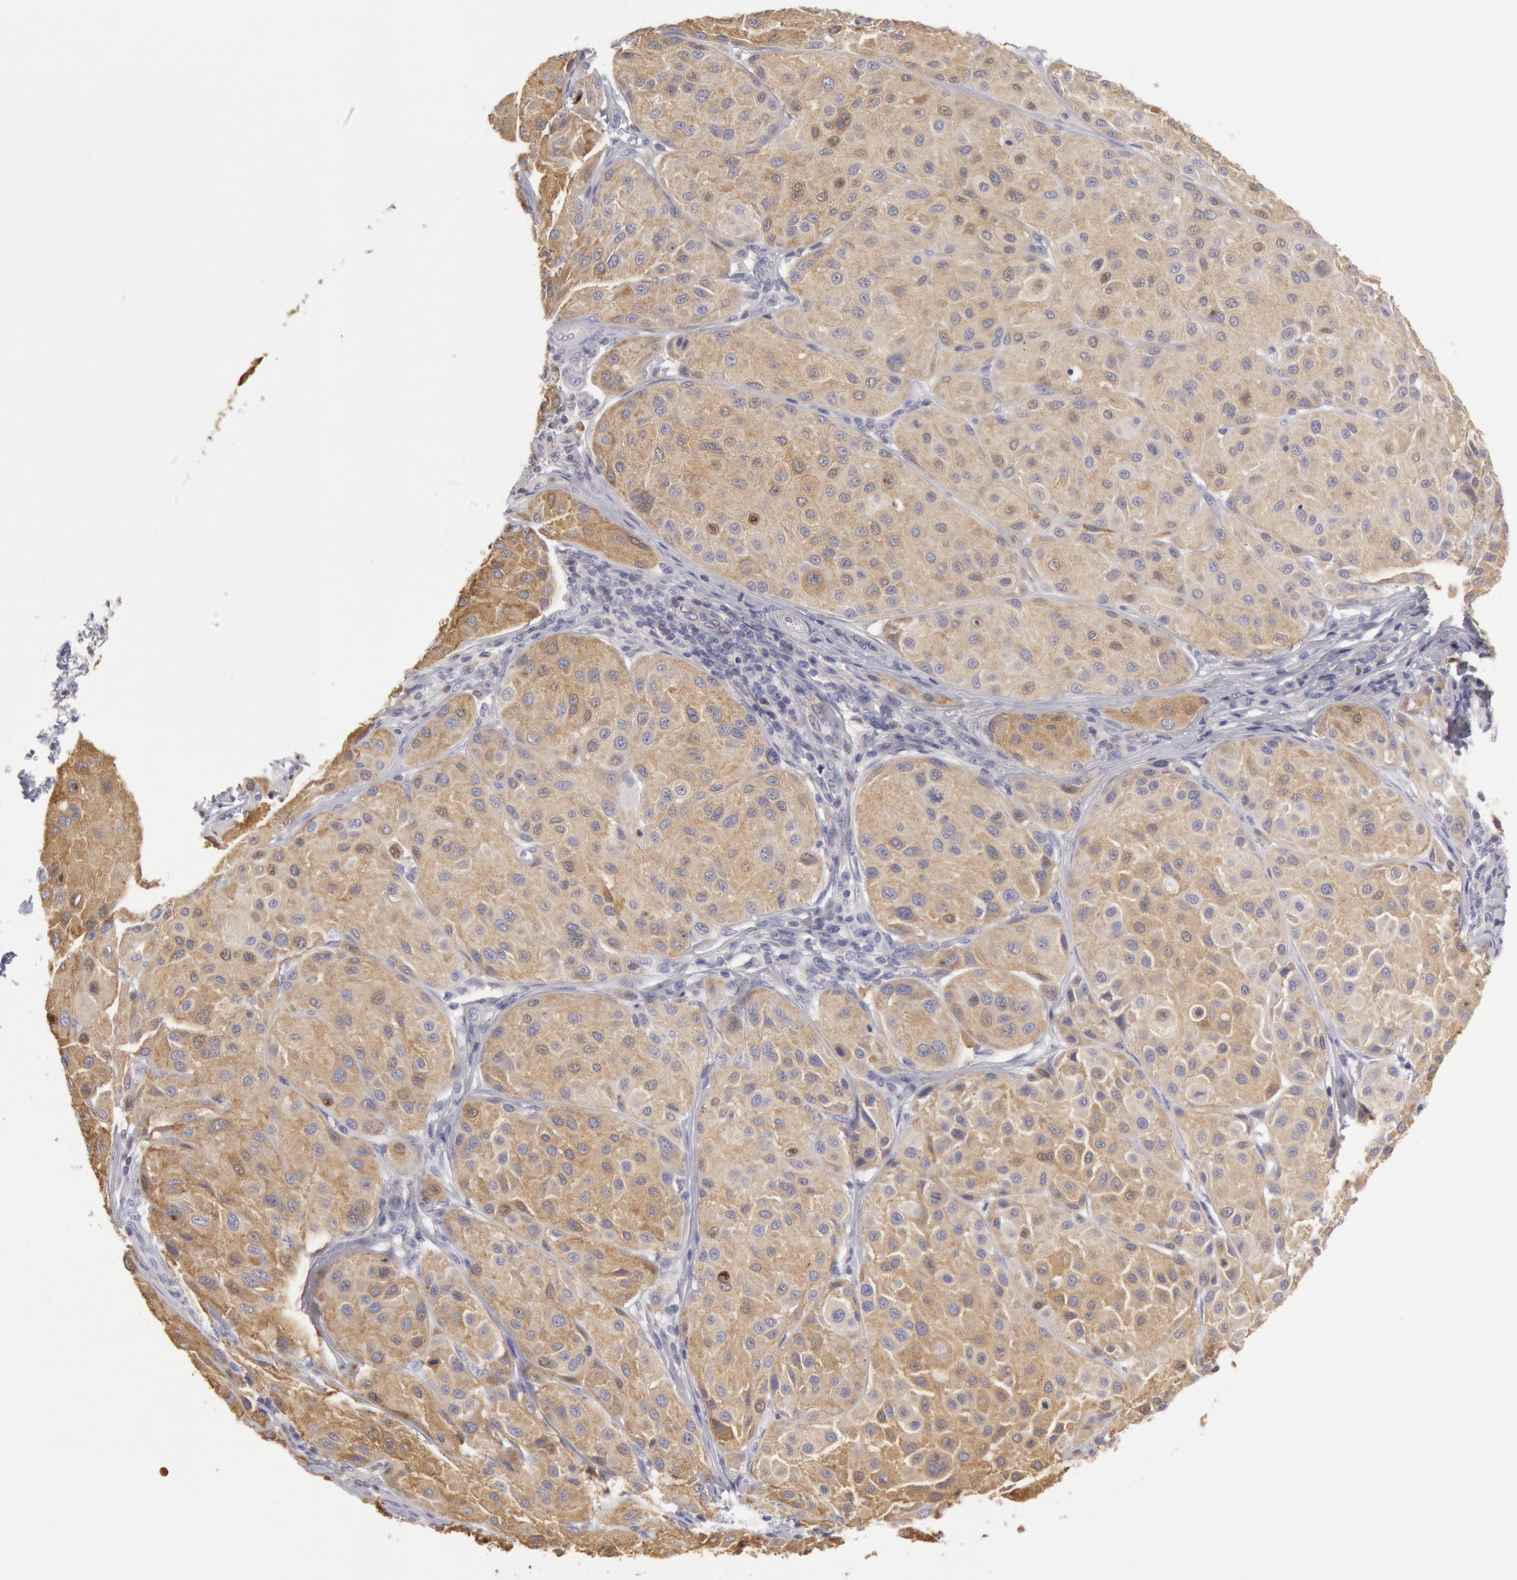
{"staining": {"intensity": "weak", "quantity": ">75%", "location": "cytoplasmic/membranous"}, "tissue": "melanoma", "cell_type": "Tumor cells", "image_type": "cancer", "snomed": [{"axis": "morphology", "description": "Malignant melanoma, NOS"}, {"axis": "topography", "description": "Skin"}], "caption": "High-power microscopy captured an IHC photomicrograph of malignant melanoma, revealing weak cytoplasmic/membranous positivity in approximately >75% of tumor cells.", "gene": "RAB27A", "patient": {"sex": "male", "age": 36}}